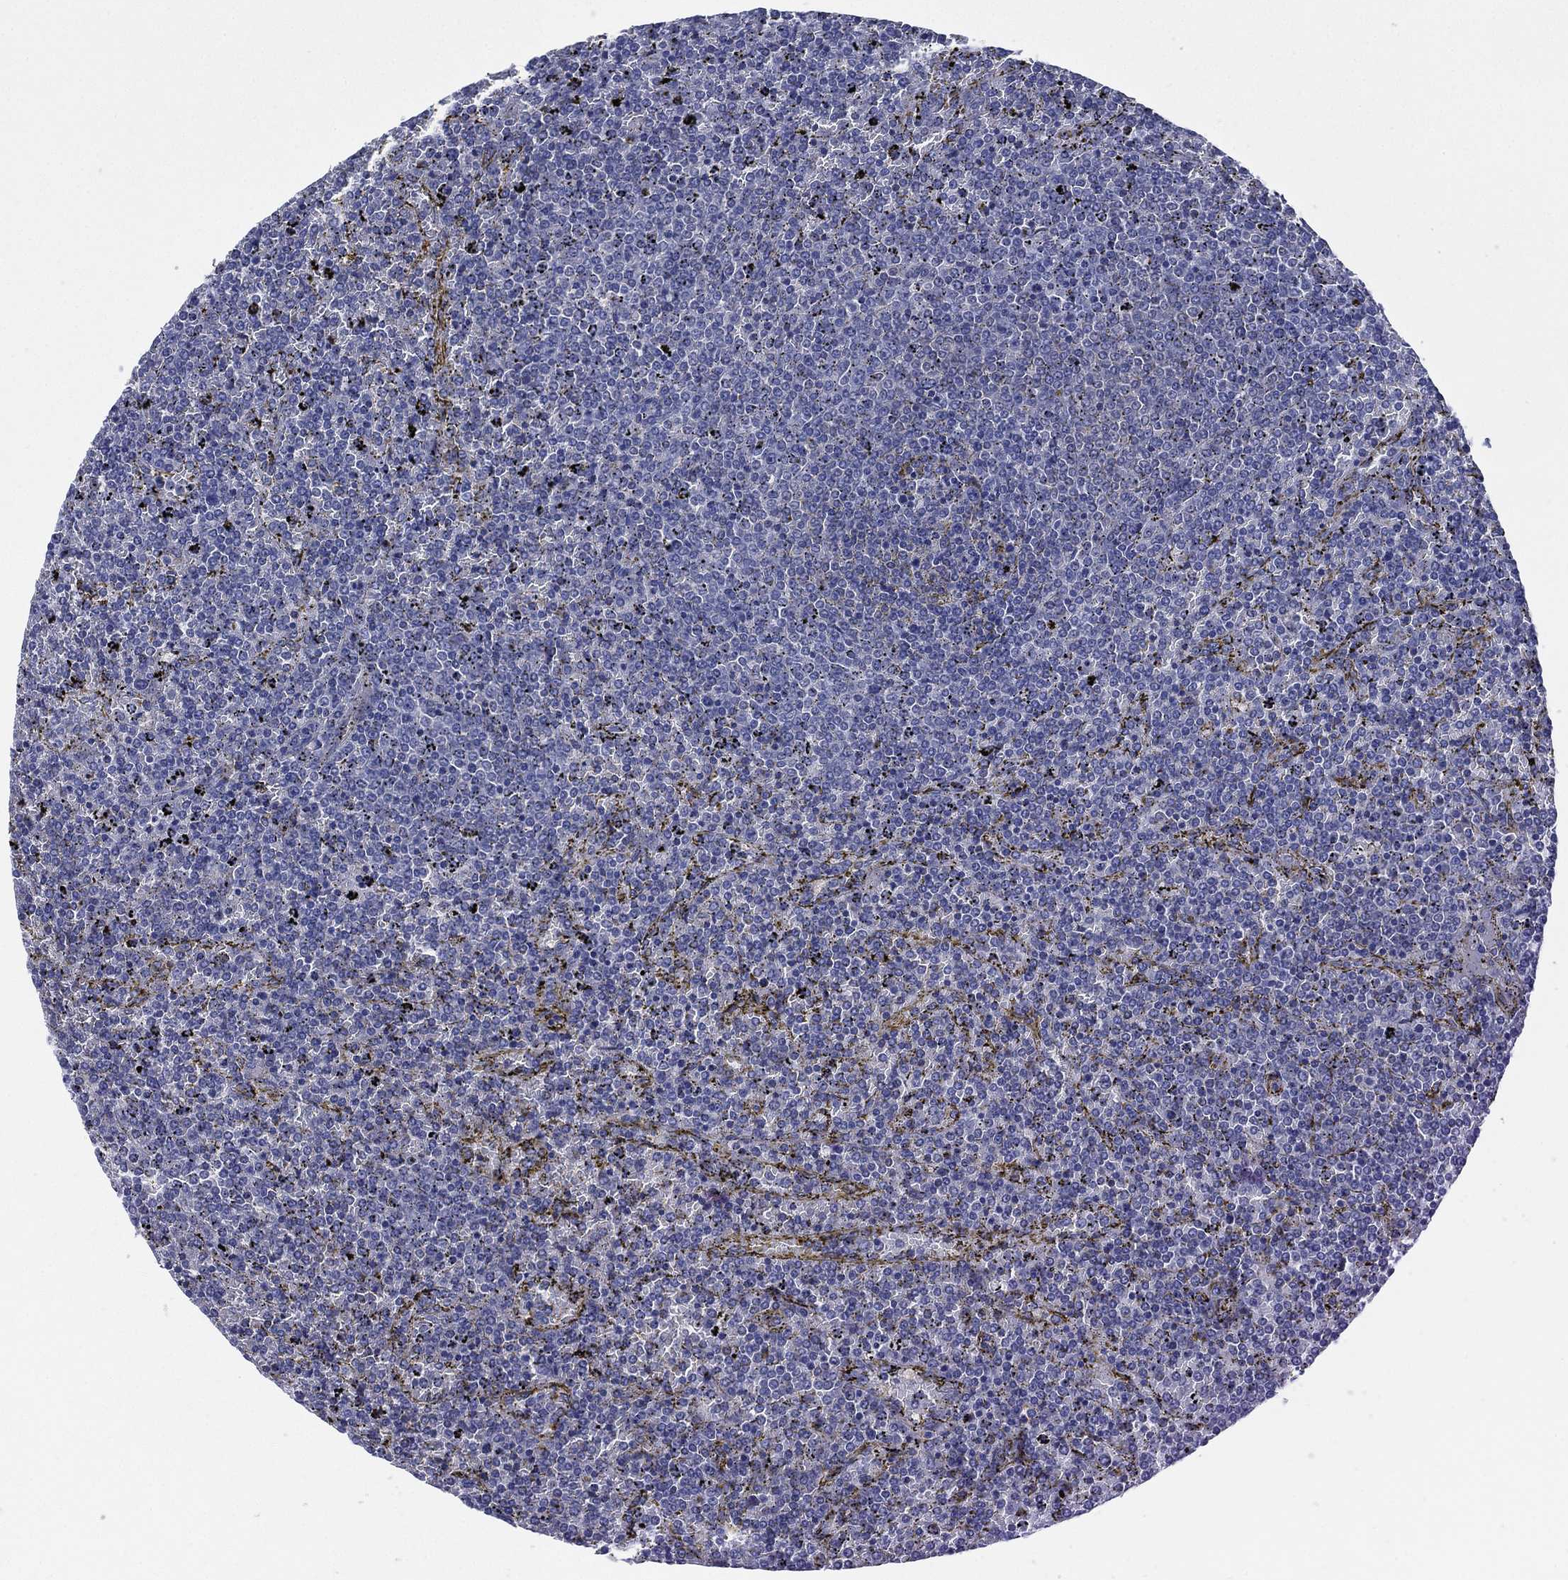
{"staining": {"intensity": "negative", "quantity": "none", "location": "none"}, "tissue": "lymphoma", "cell_type": "Tumor cells", "image_type": "cancer", "snomed": [{"axis": "morphology", "description": "Malignant lymphoma, non-Hodgkin's type, Low grade"}, {"axis": "topography", "description": "Spleen"}], "caption": "Immunohistochemistry (IHC) micrograph of human lymphoma stained for a protein (brown), which shows no staining in tumor cells.", "gene": "C5orf46", "patient": {"sex": "female", "age": 77}}